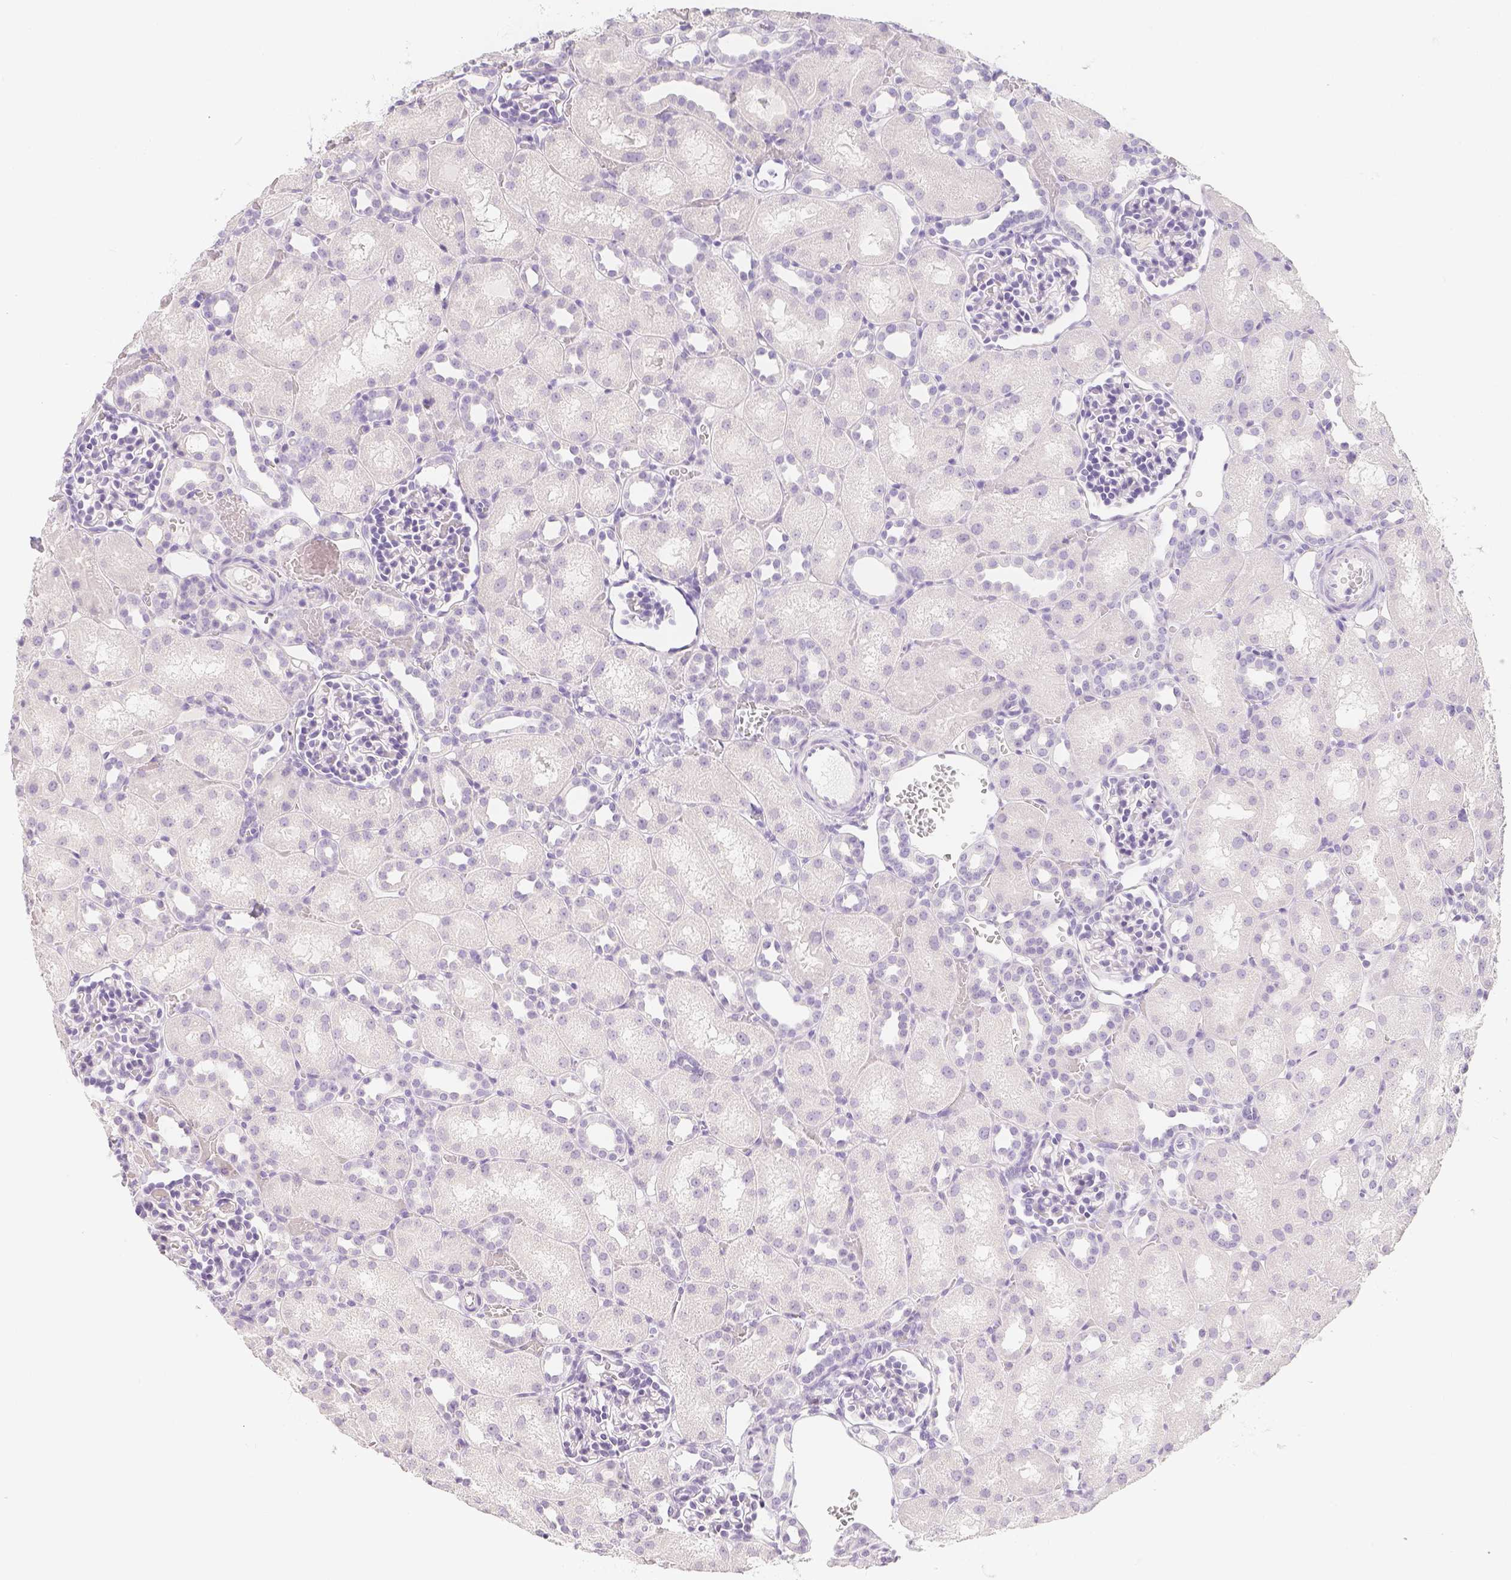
{"staining": {"intensity": "negative", "quantity": "none", "location": "none"}, "tissue": "kidney", "cell_type": "Cells in glomeruli", "image_type": "normal", "snomed": [{"axis": "morphology", "description": "Normal tissue, NOS"}, {"axis": "topography", "description": "Kidney"}], "caption": "DAB immunohistochemical staining of normal kidney reveals no significant staining in cells in glomeruli. (Brightfield microscopy of DAB IHC at high magnification).", "gene": "SLC18A1", "patient": {"sex": "male", "age": 1}}